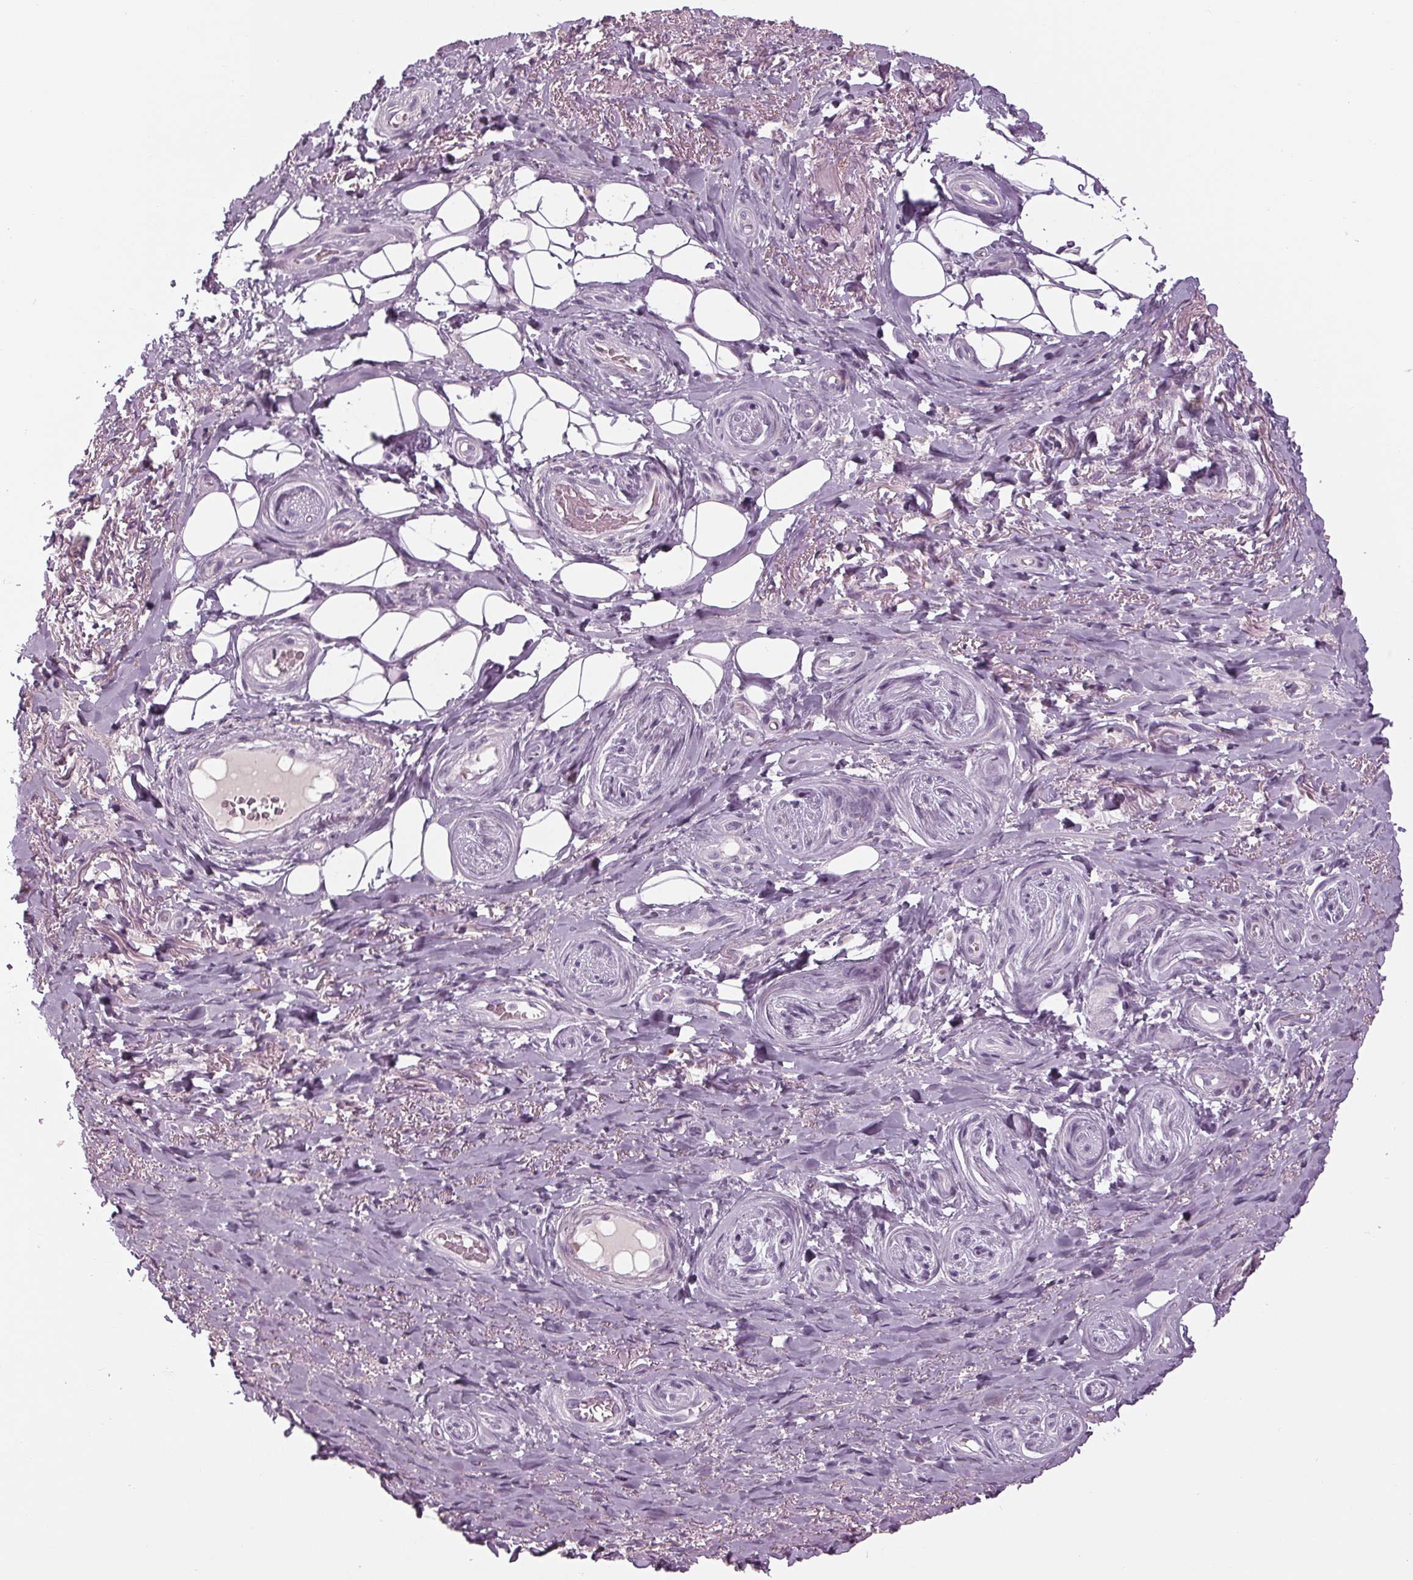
{"staining": {"intensity": "negative", "quantity": "none", "location": "none"}, "tissue": "adipose tissue", "cell_type": "Adipocytes", "image_type": "normal", "snomed": [{"axis": "morphology", "description": "Normal tissue, NOS"}, {"axis": "topography", "description": "Anal"}, {"axis": "topography", "description": "Peripheral nerve tissue"}], "caption": "Adipocytes are negative for protein expression in unremarkable human adipose tissue. (DAB (3,3'-diaminobenzidine) IHC with hematoxylin counter stain).", "gene": "CYP3A43", "patient": {"sex": "male", "age": 53}}